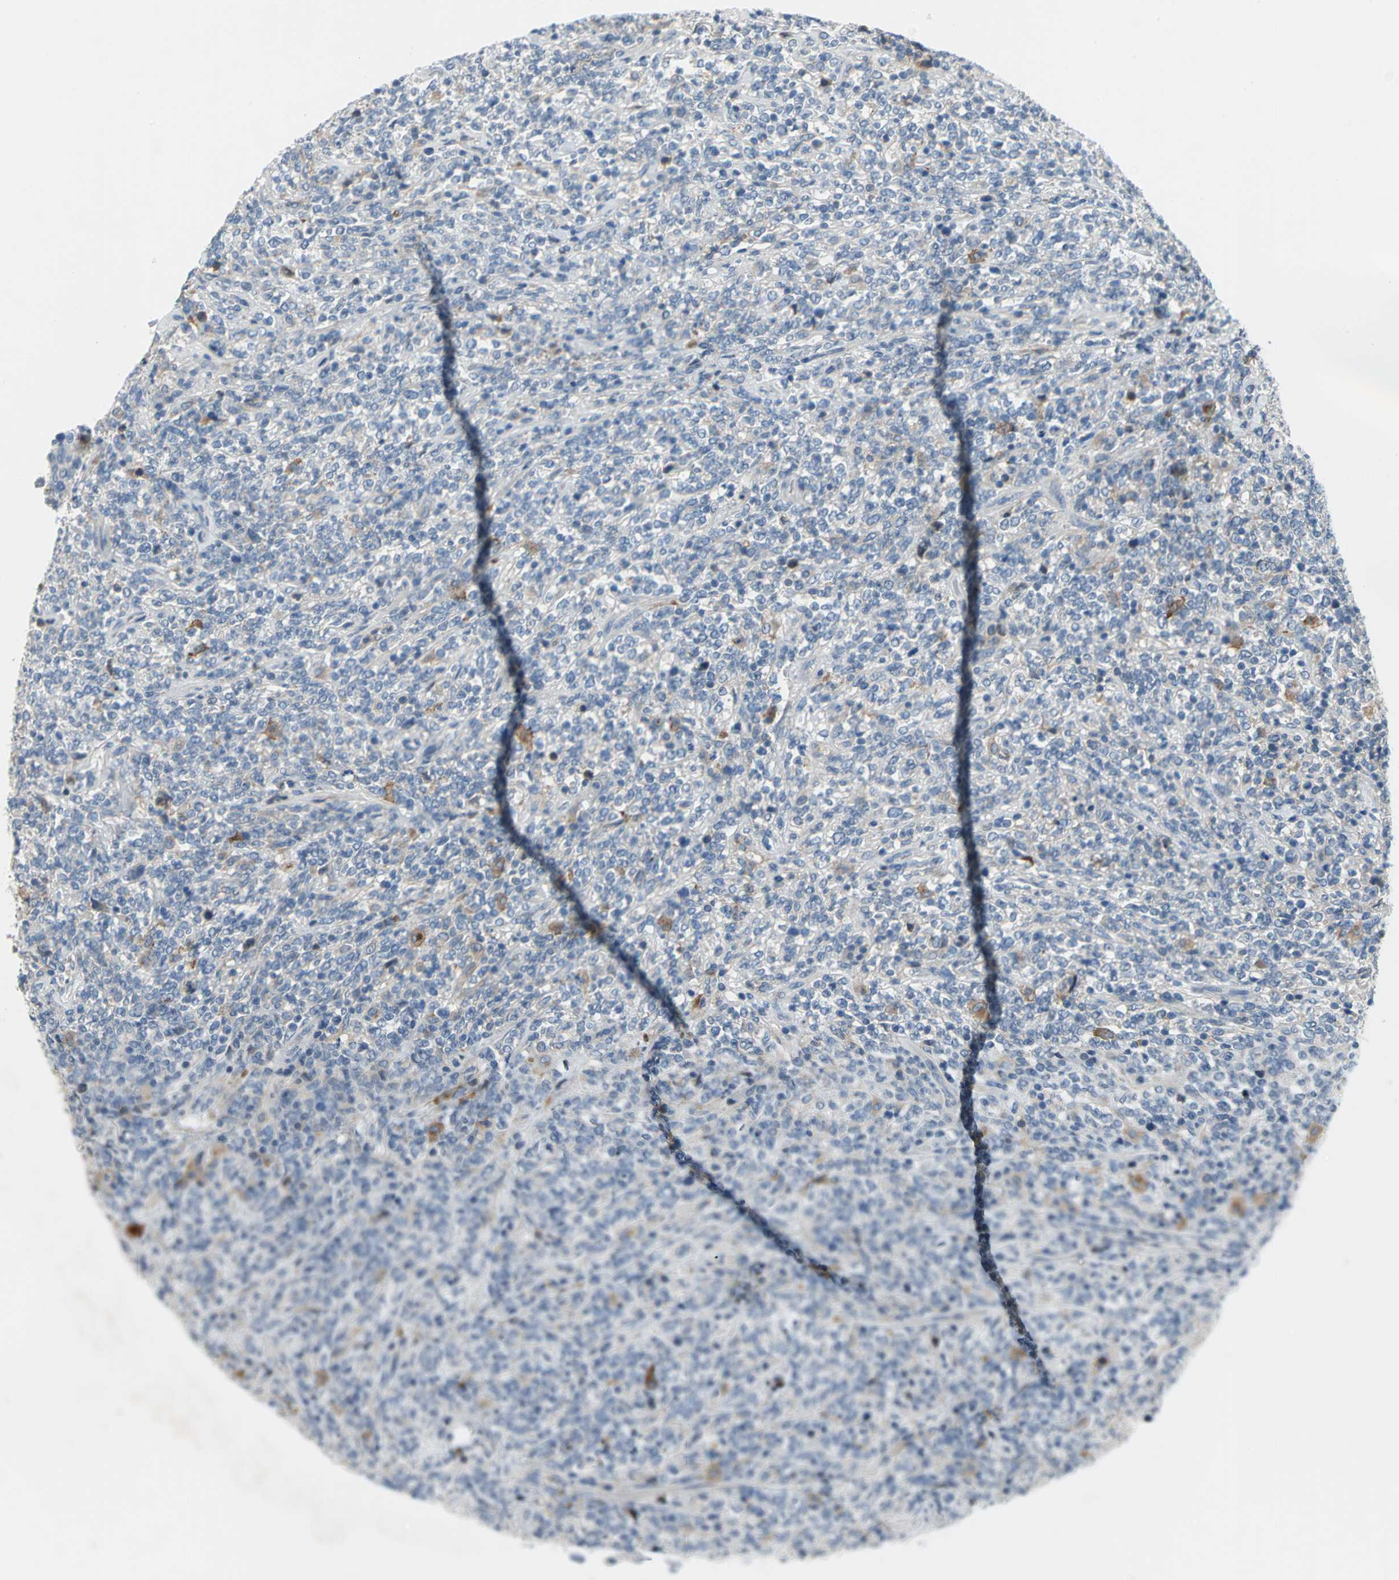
{"staining": {"intensity": "moderate", "quantity": "<25%", "location": "cytoplasmic/membranous"}, "tissue": "lymphoma", "cell_type": "Tumor cells", "image_type": "cancer", "snomed": [{"axis": "morphology", "description": "Malignant lymphoma, non-Hodgkin's type, High grade"}, {"axis": "topography", "description": "Soft tissue"}], "caption": "A brown stain shows moderate cytoplasmic/membranous staining of a protein in lymphoma tumor cells.", "gene": "PTGDS", "patient": {"sex": "male", "age": 18}}